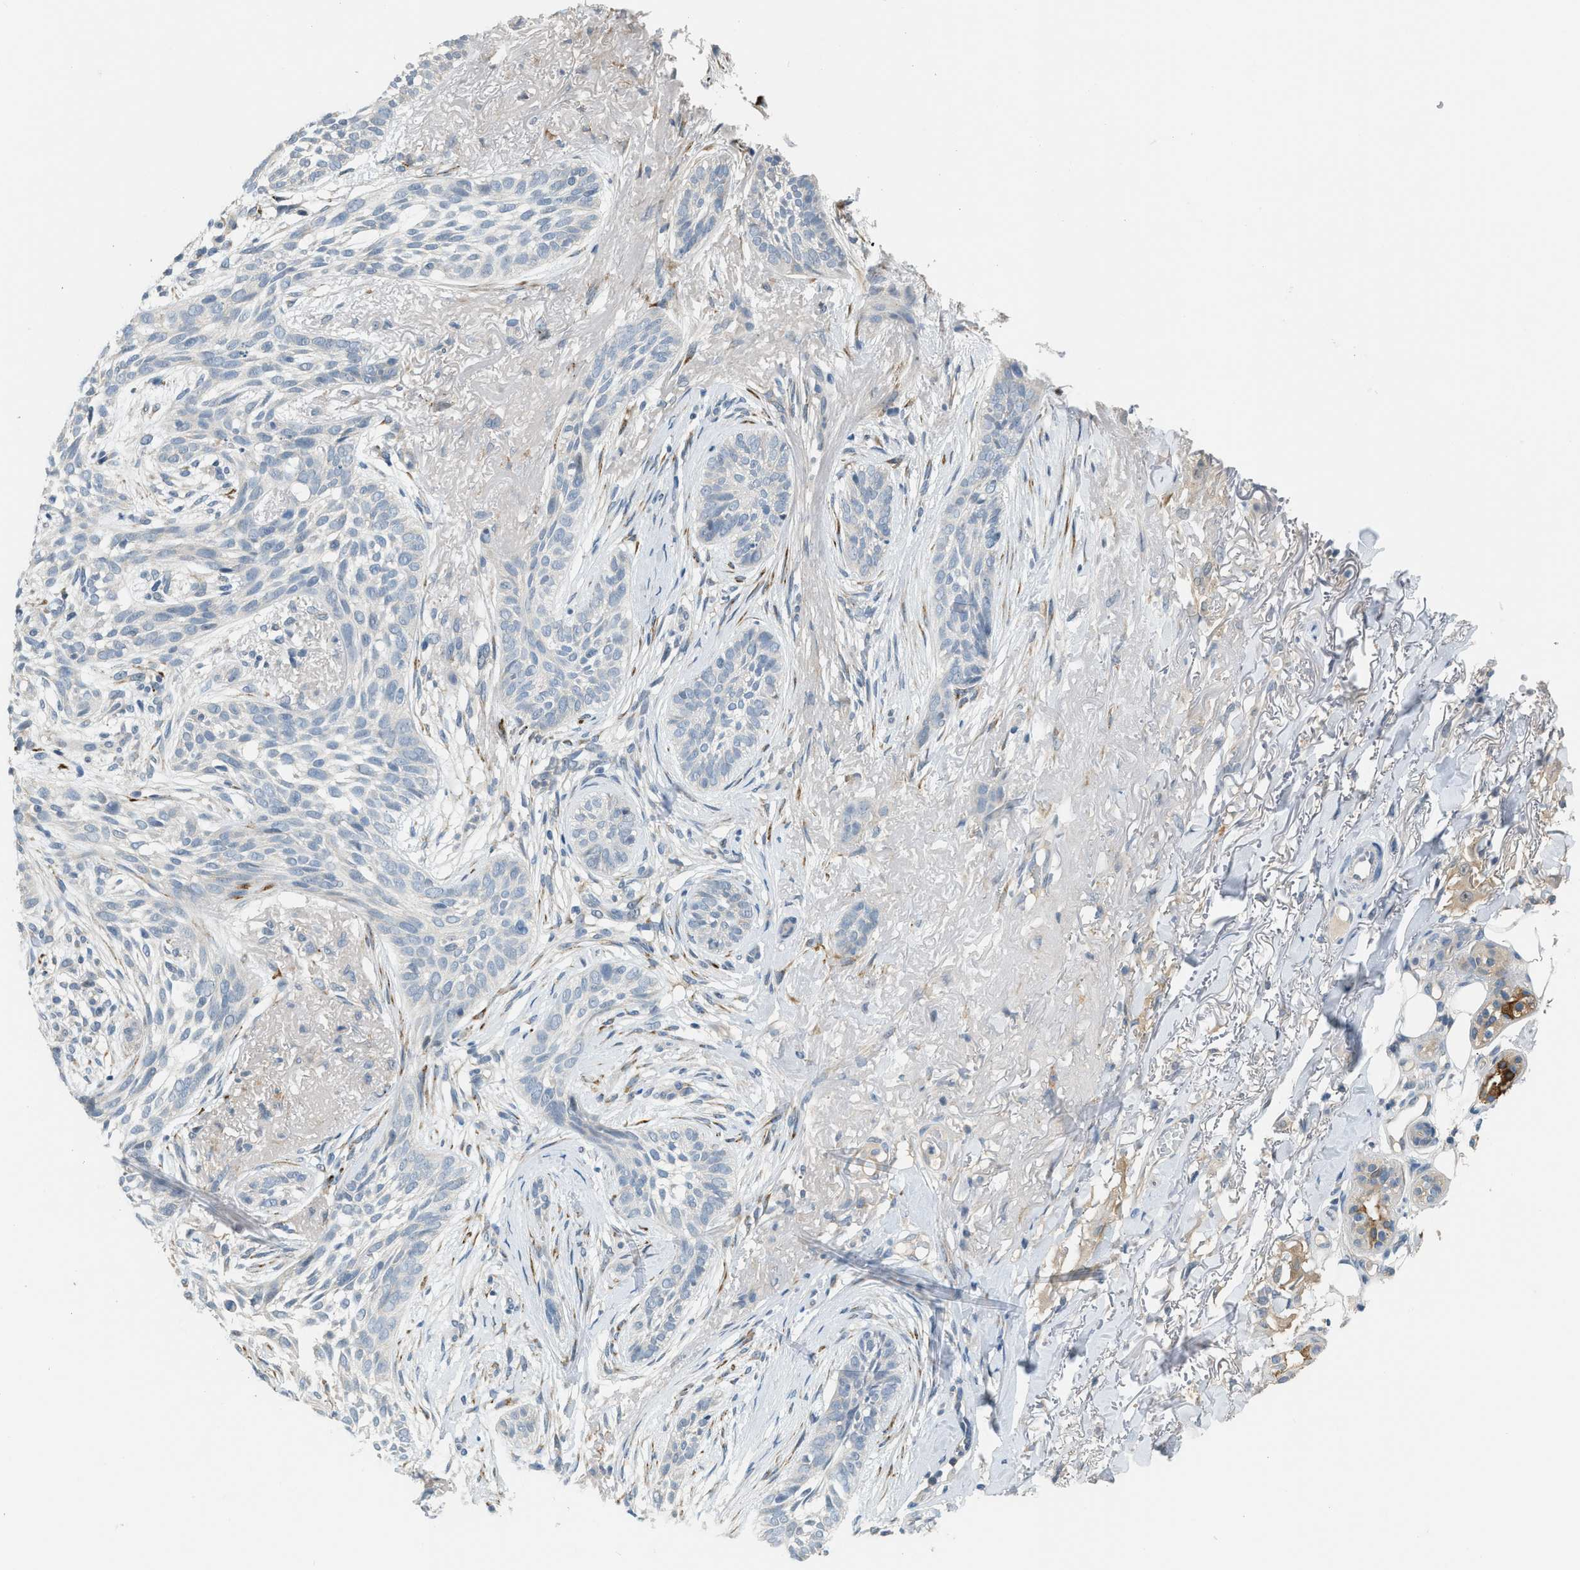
{"staining": {"intensity": "negative", "quantity": "none", "location": "none"}, "tissue": "skin cancer", "cell_type": "Tumor cells", "image_type": "cancer", "snomed": [{"axis": "morphology", "description": "Basal cell carcinoma"}, {"axis": "topography", "description": "Skin"}], "caption": "IHC micrograph of neoplastic tissue: human skin cancer (basal cell carcinoma) stained with DAB reveals no significant protein positivity in tumor cells.", "gene": "TMEM154", "patient": {"sex": "female", "age": 88}}